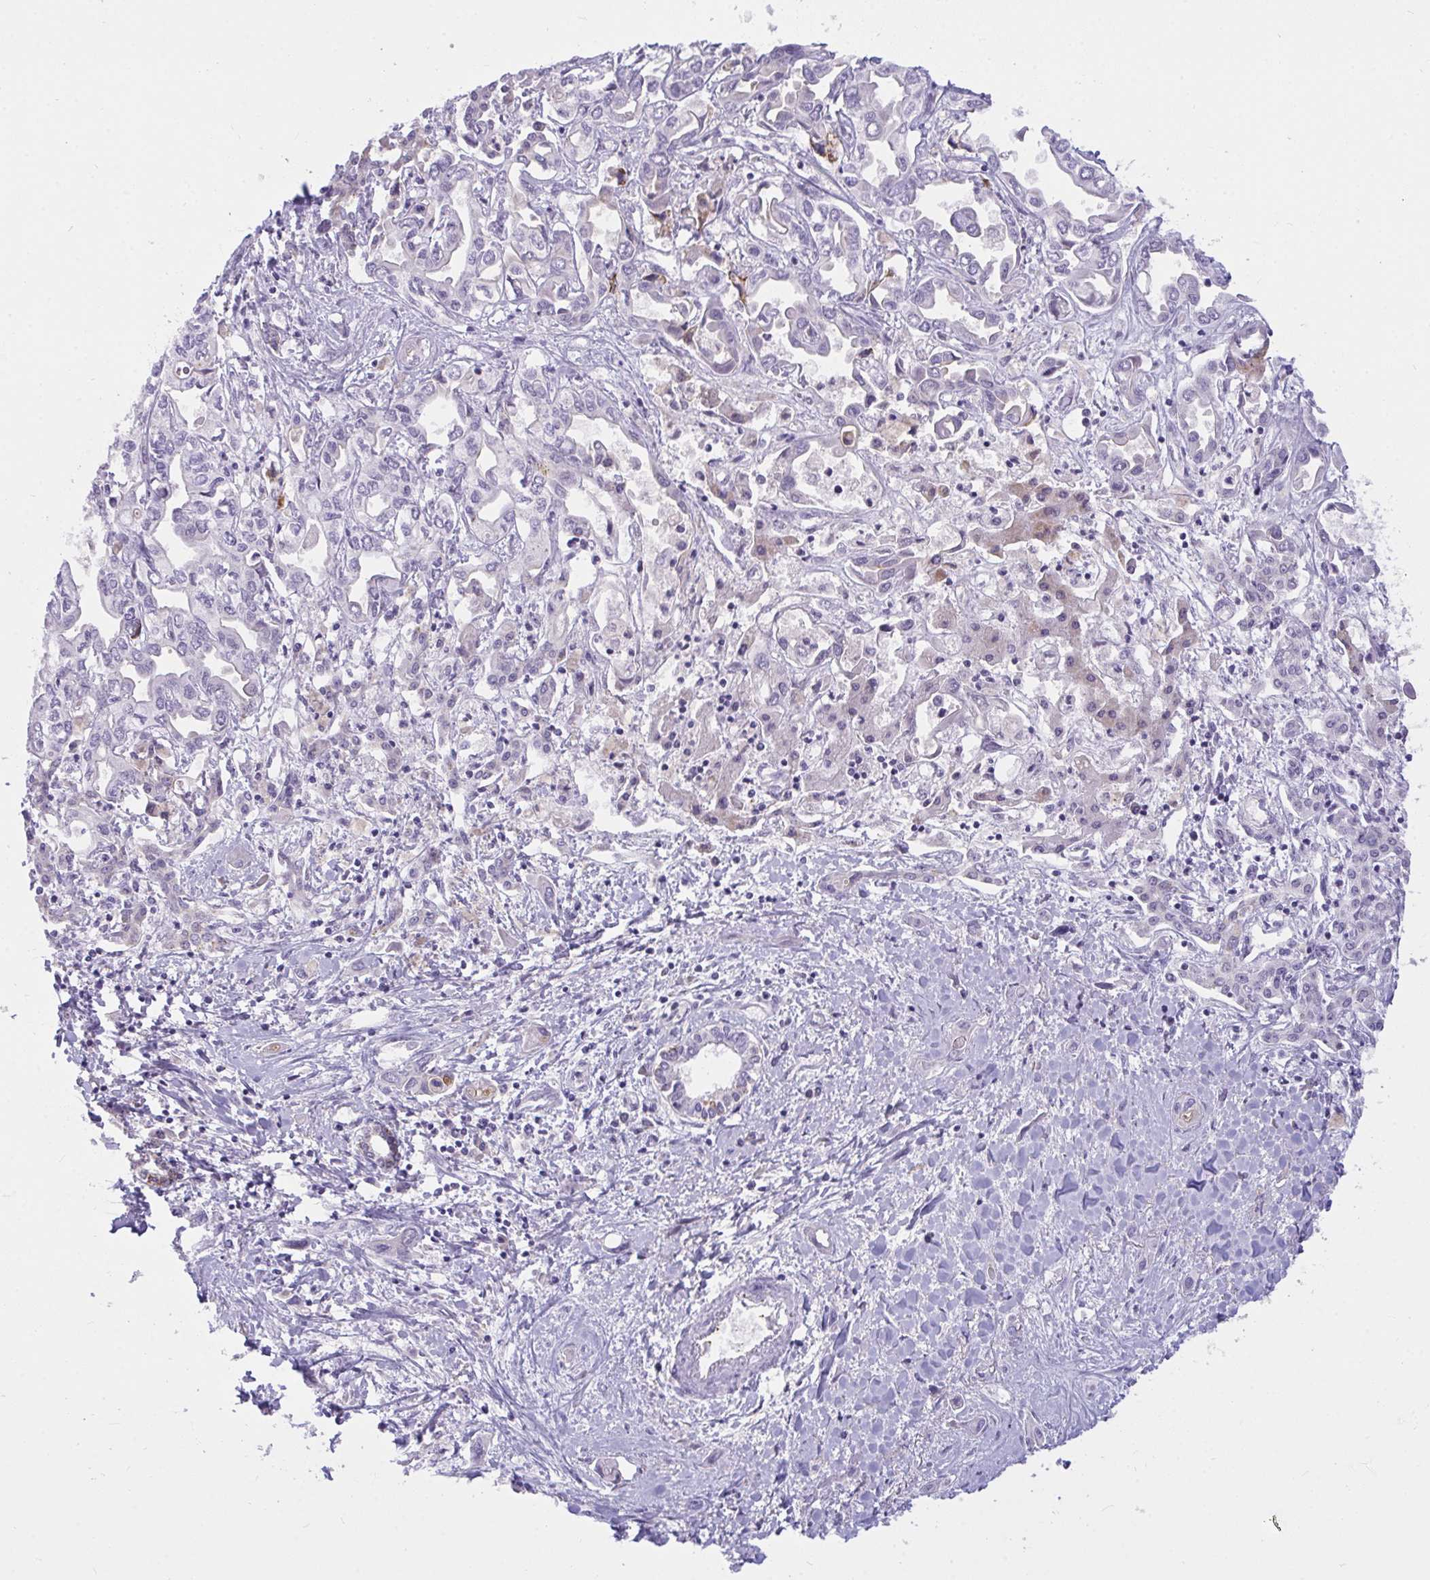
{"staining": {"intensity": "negative", "quantity": "none", "location": "none"}, "tissue": "liver cancer", "cell_type": "Tumor cells", "image_type": "cancer", "snomed": [{"axis": "morphology", "description": "Cholangiocarcinoma"}, {"axis": "topography", "description": "Liver"}], "caption": "Immunohistochemistry histopathology image of liver cancer (cholangiocarcinoma) stained for a protein (brown), which displays no staining in tumor cells. The staining was performed using DAB to visualize the protein expression in brown, while the nuclei were stained in blue with hematoxylin (Magnification: 20x).", "gene": "SEMA6B", "patient": {"sex": "female", "age": 64}}